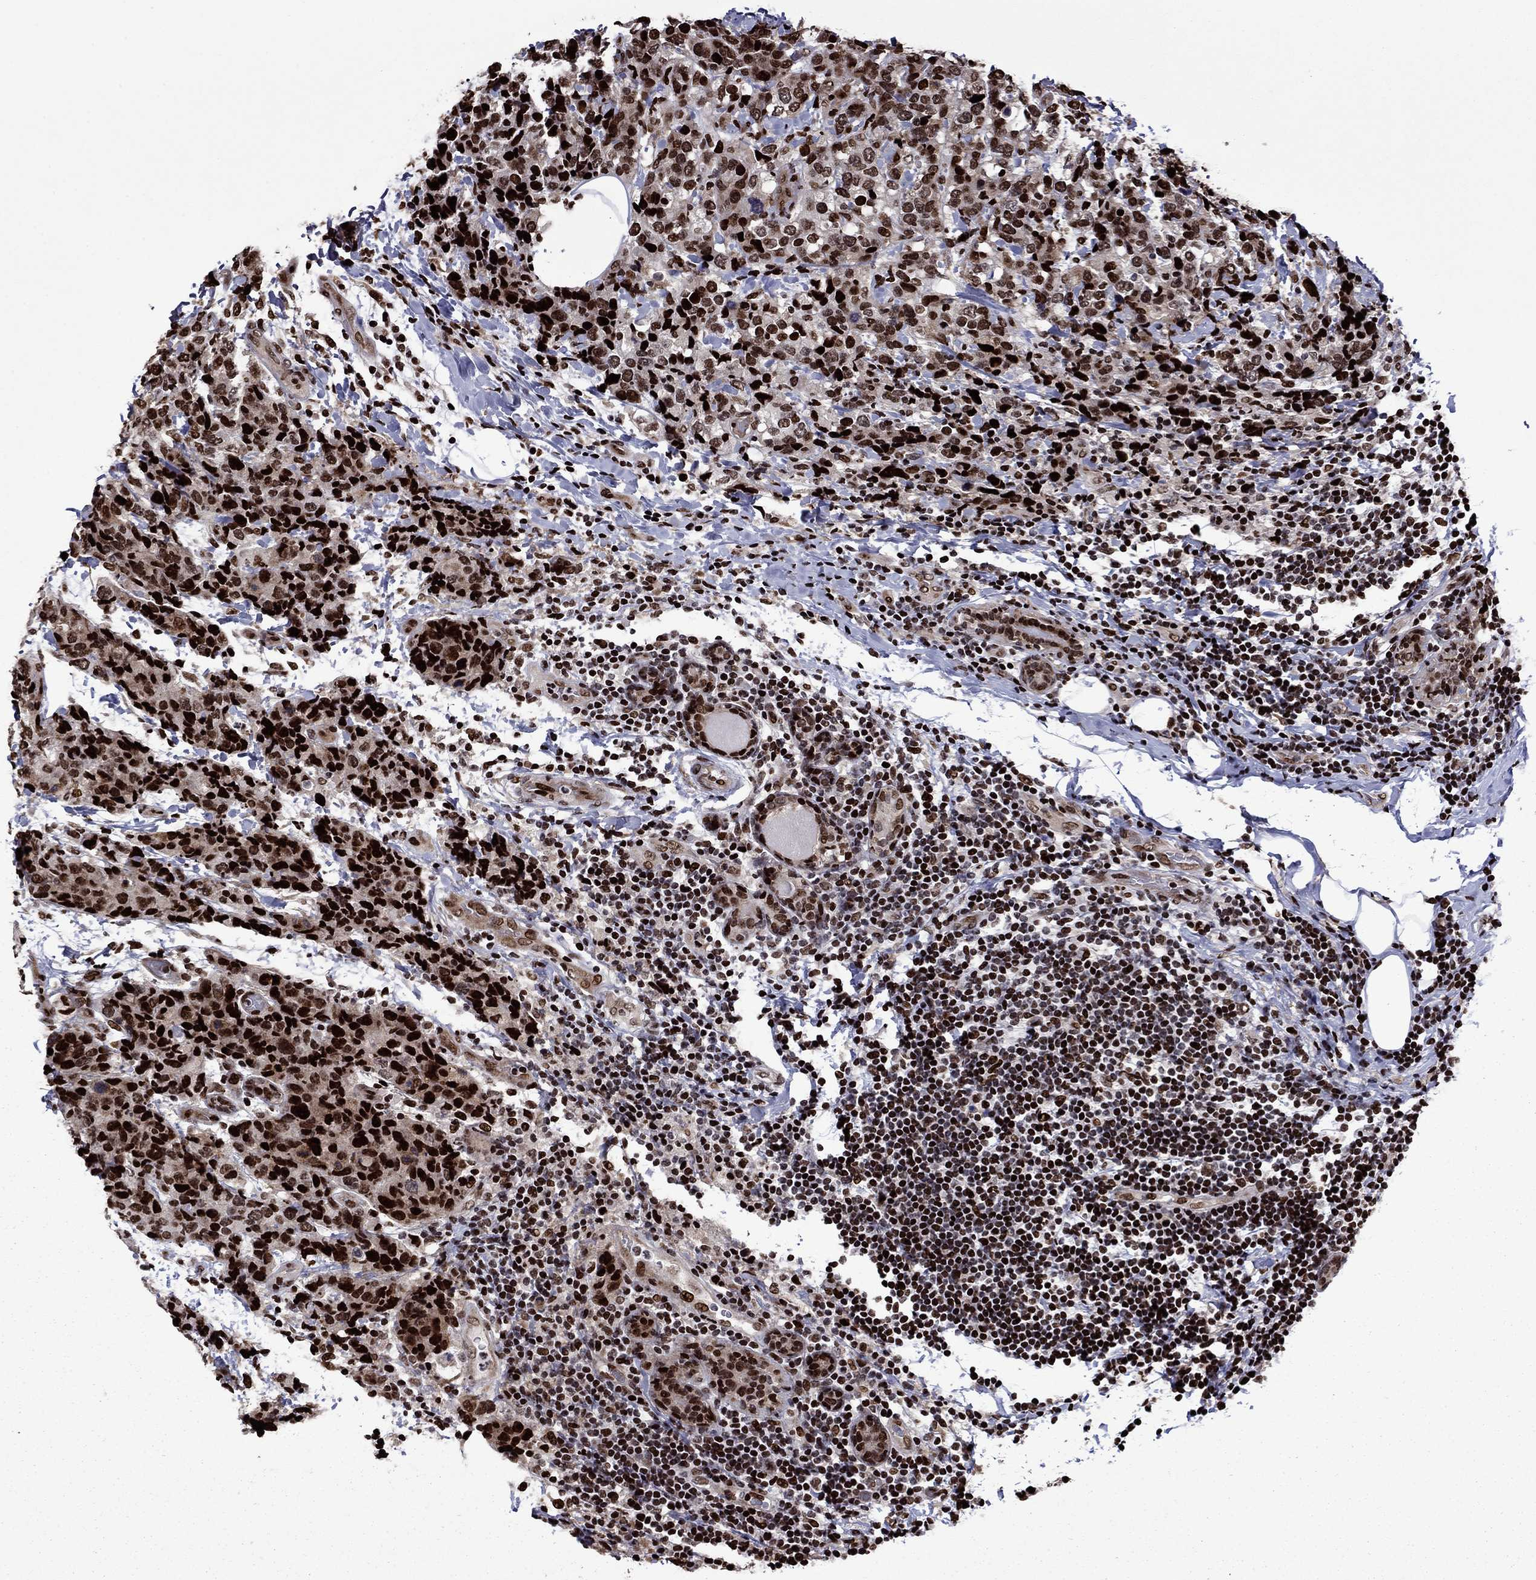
{"staining": {"intensity": "strong", "quantity": "25%-75%", "location": "nuclear"}, "tissue": "breast cancer", "cell_type": "Tumor cells", "image_type": "cancer", "snomed": [{"axis": "morphology", "description": "Lobular carcinoma"}, {"axis": "topography", "description": "Breast"}], "caption": "Protein analysis of breast lobular carcinoma tissue reveals strong nuclear positivity in approximately 25%-75% of tumor cells.", "gene": "LIMK1", "patient": {"sex": "female", "age": 59}}